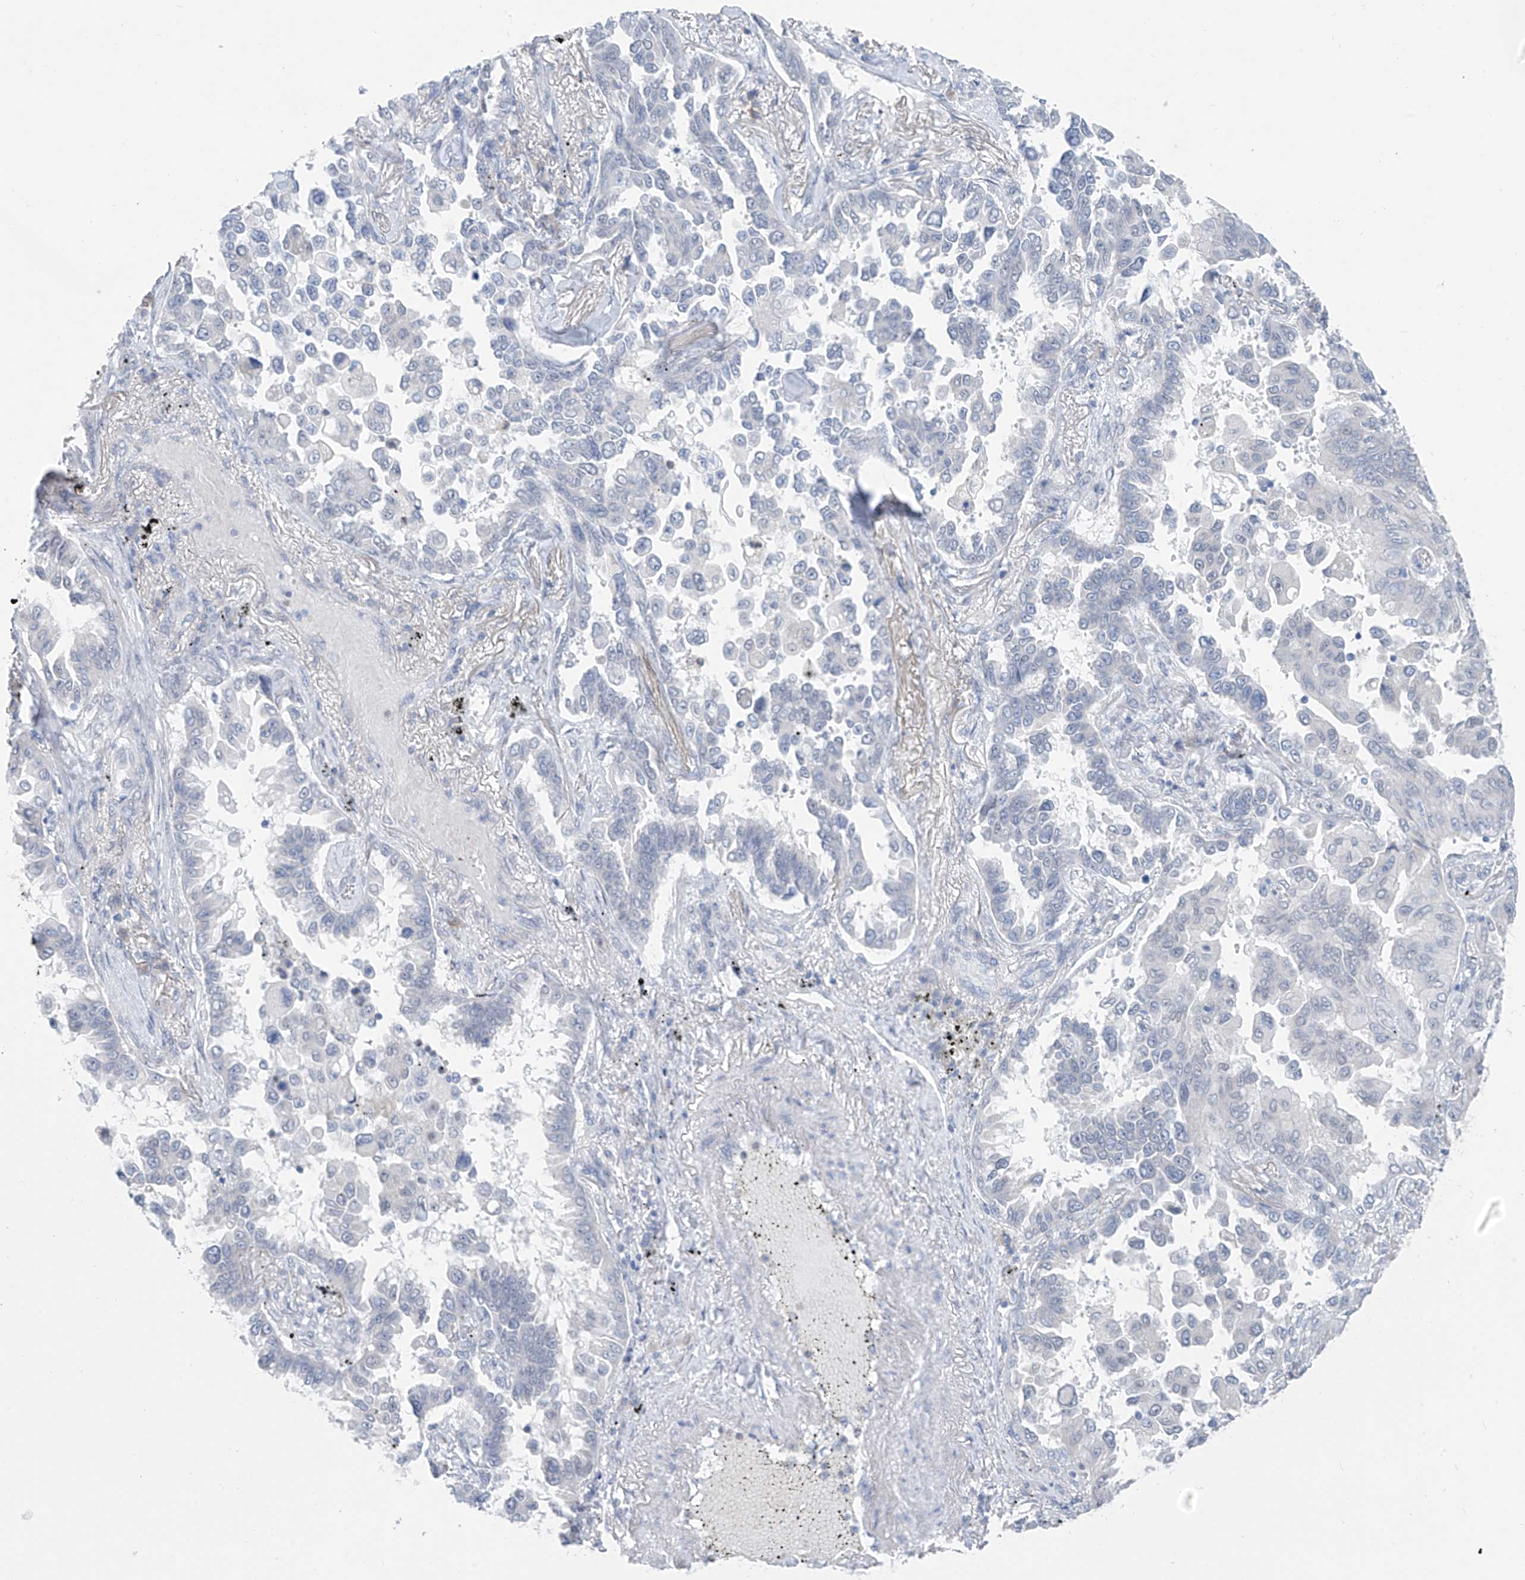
{"staining": {"intensity": "negative", "quantity": "none", "location": "none"}, "tissue": "lung cancer", "cell_type": "Tumor cells", "image_type": "cancer", "snomed": [{"axis": "morphology", "description": "Adenocarcinoma, NOS"}, {"axis": "topography", "description": "Lung"}], "caption": "High power microscopy micrograph of an immunohistochemistry histopathology image of lung cancer (adenocarcinoma), revealing no significant staining in tumor cells.", "gene": "CYP4V2", "patient": {"sex": "female", "age": 67}}